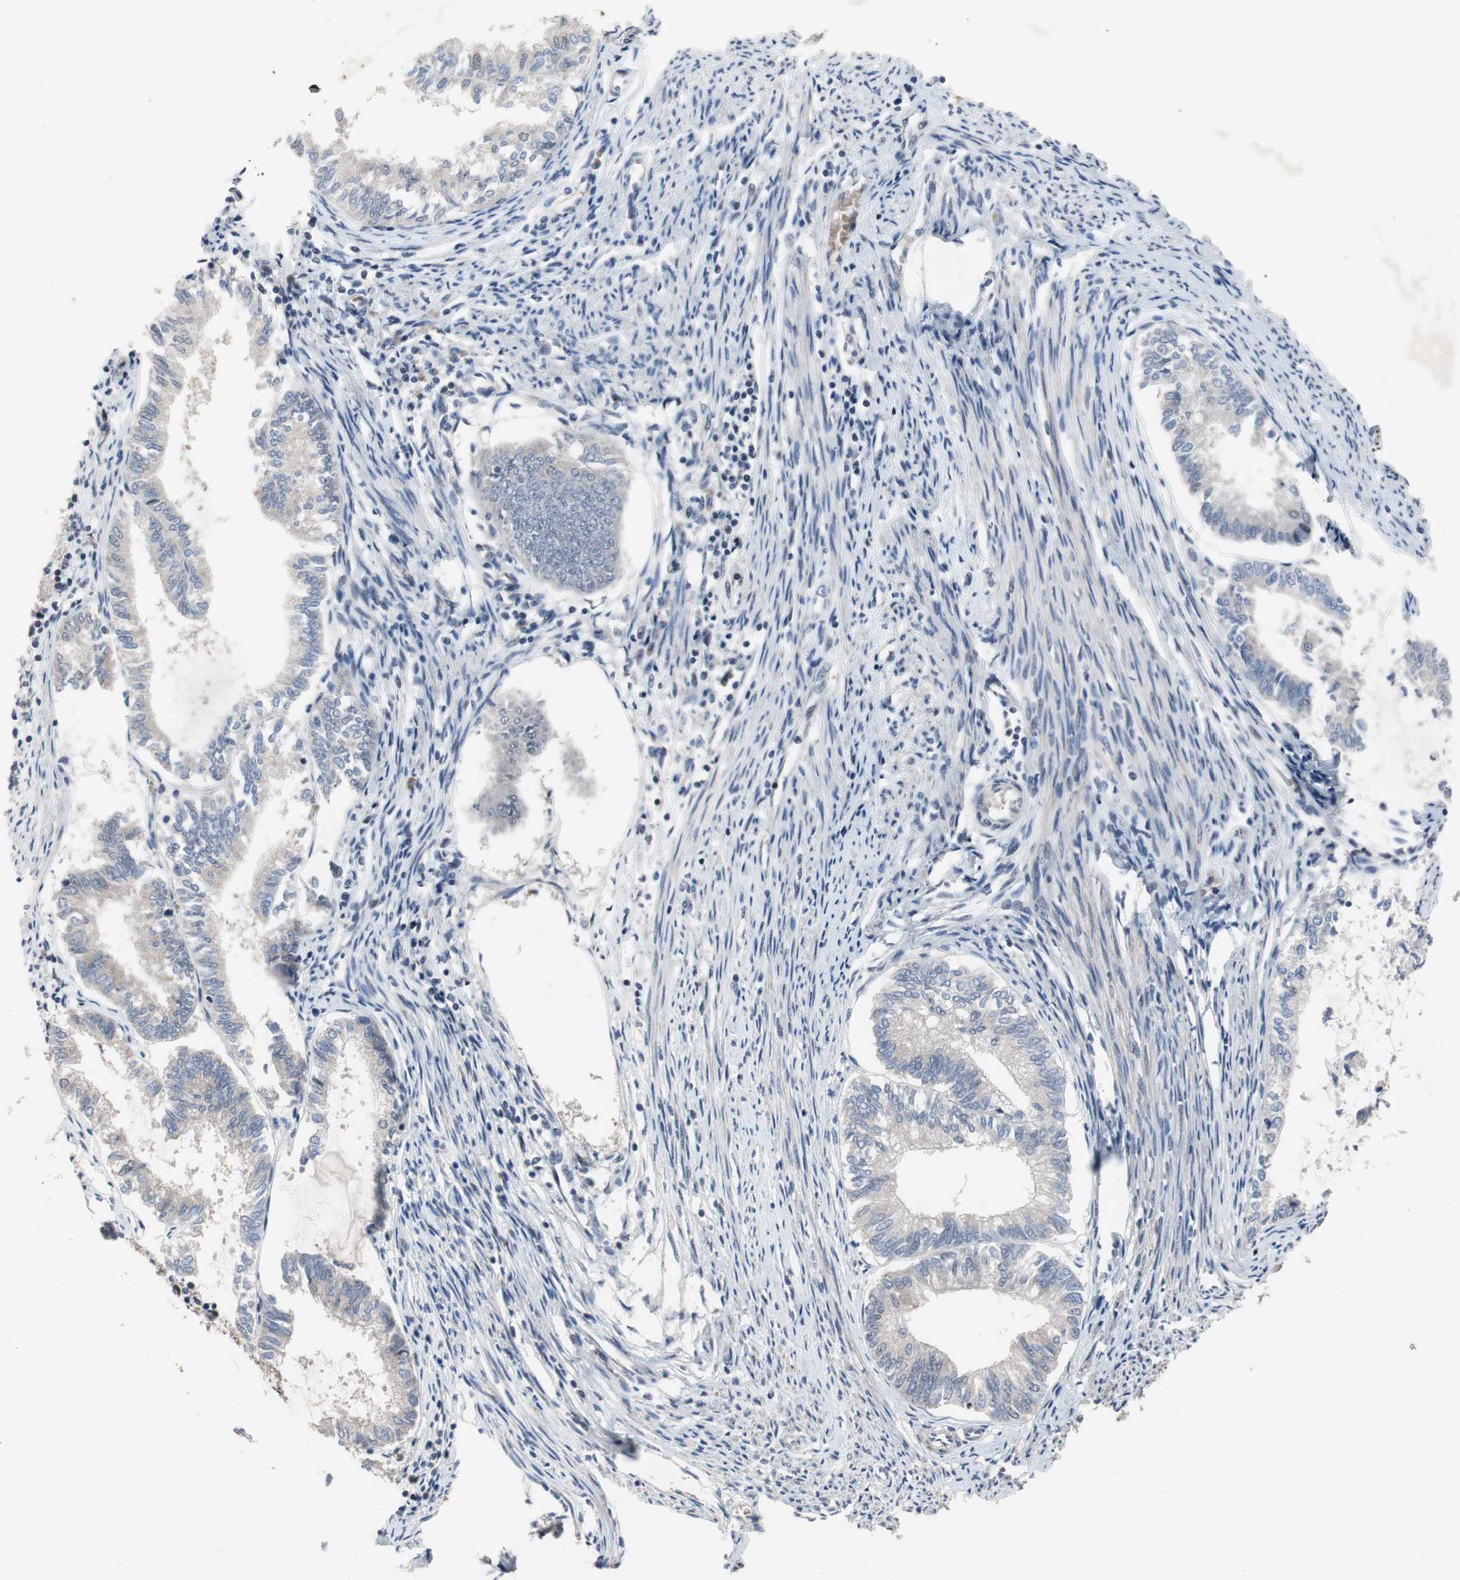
{"staining": {"intensity": "weak", "quantity": "<25%", "location": "cytoplasmic/membranous,nuclear"}, "tissue": "endometrial cancer", "cell_type": "Tumor cells", "image_type": "cancer", "snomed": [{"axis": "morphology", "description": "Adenocarcinoma, NOS"}, {"axis": "topography", "description": "Endometrium"}], "caption": "IHC photomicrograph of endometrial cancer stained for a protein (brown), which reveals no expression in tumor cells. (Stains: DAB immunohistochemistry (IHC) with hematoxylin counter stain, Microscopy: brightfield microscopy at high magnification).", "gene": "SOX7", "patient": {"sex": "female", "age": 86}}